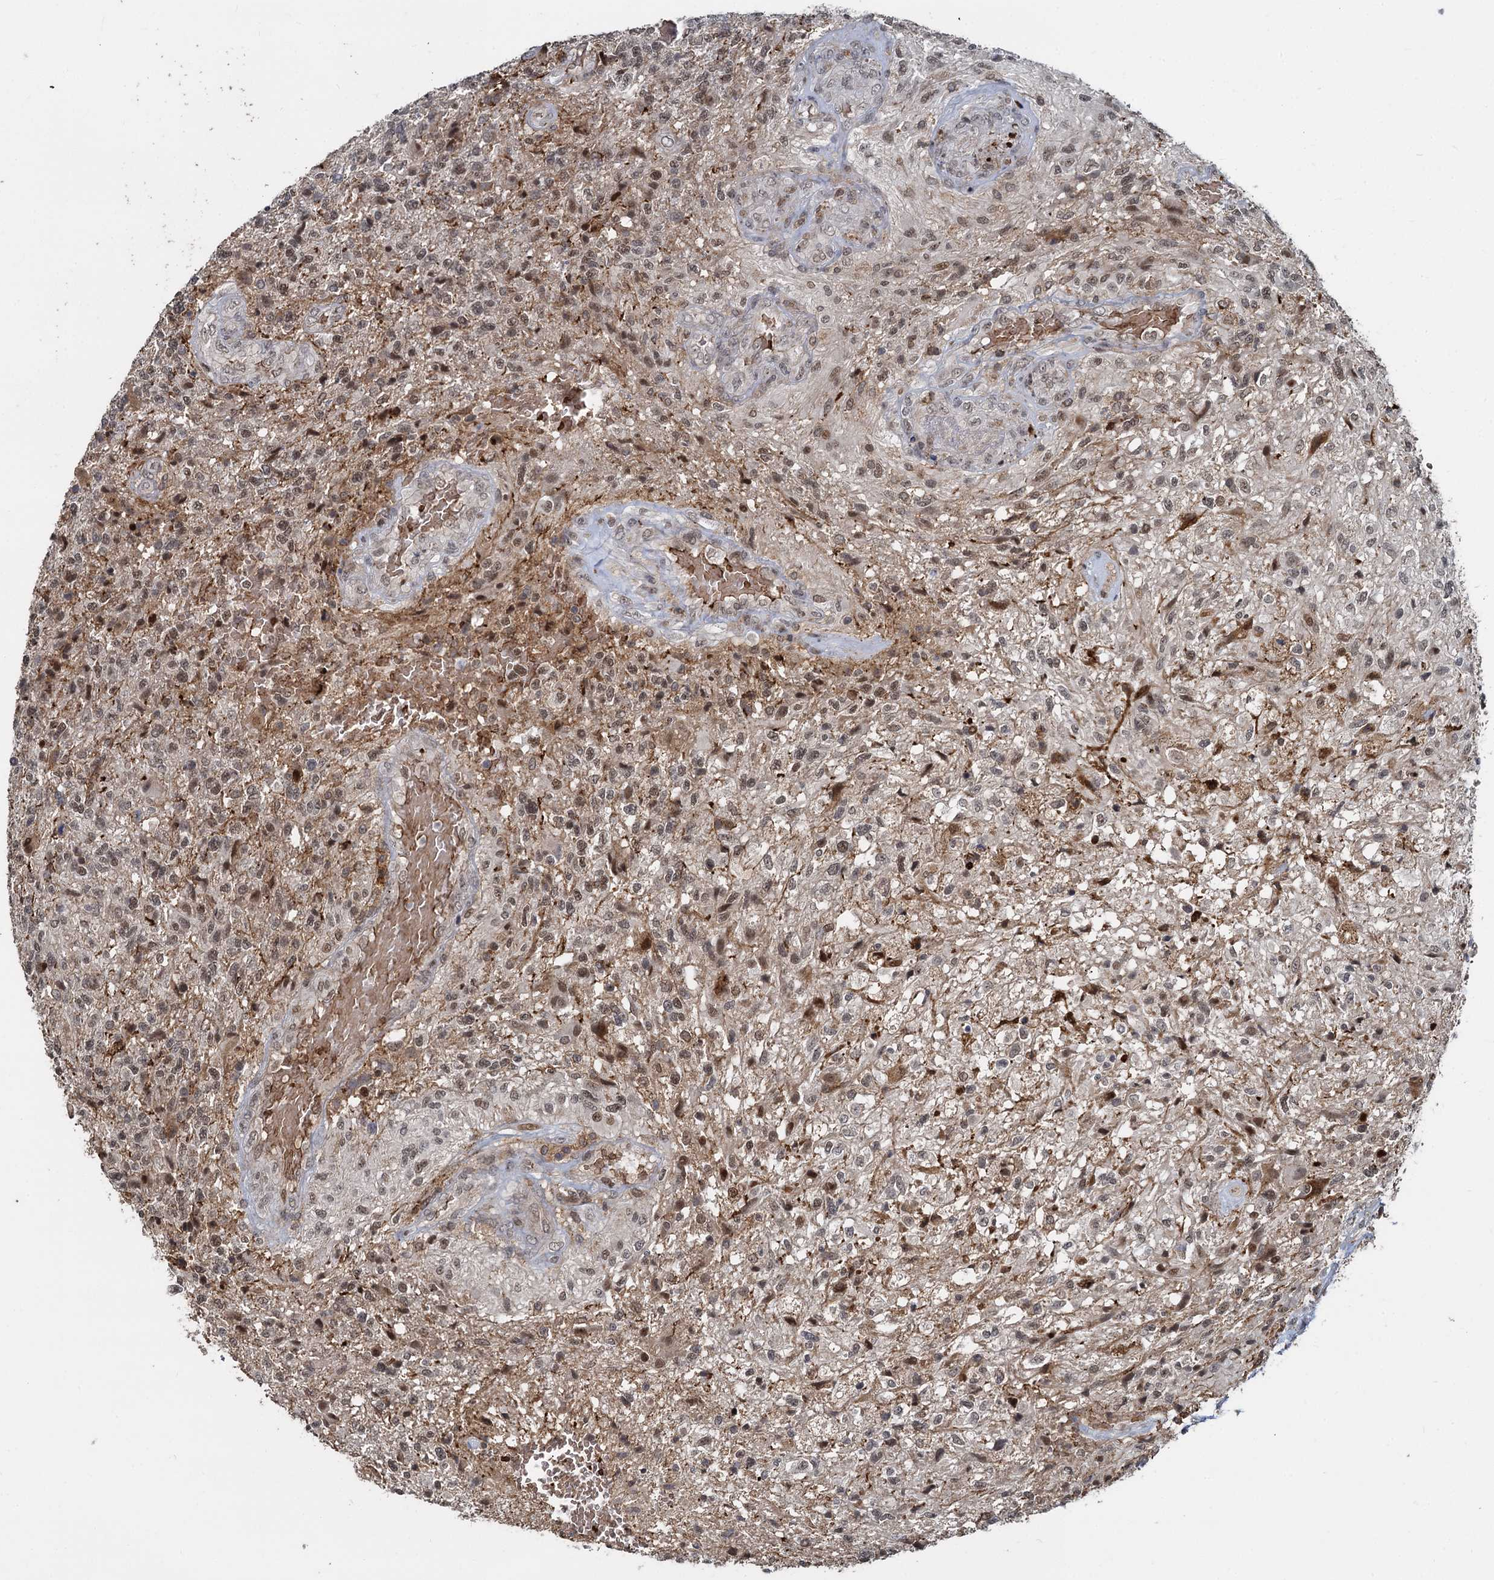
{"staining": {"intensity": "moderate", "quantity": "25%-75%", "location": "nuclear"}, "tissue": "glioma", "cell_type": "Tumor cells", "image_type": "cancer", "snomed": [{"axis": "morphology", "description": "Glioma, malignant, High grade"}, {"axis": "topography", "description": "Brain"}], "caption": "Glioma tissue exhibits moderate nuclear staining in approximately 25%-75% of tumor cells", "gene": "FANCI", "patient": {"sex": "male", "age": 56}}